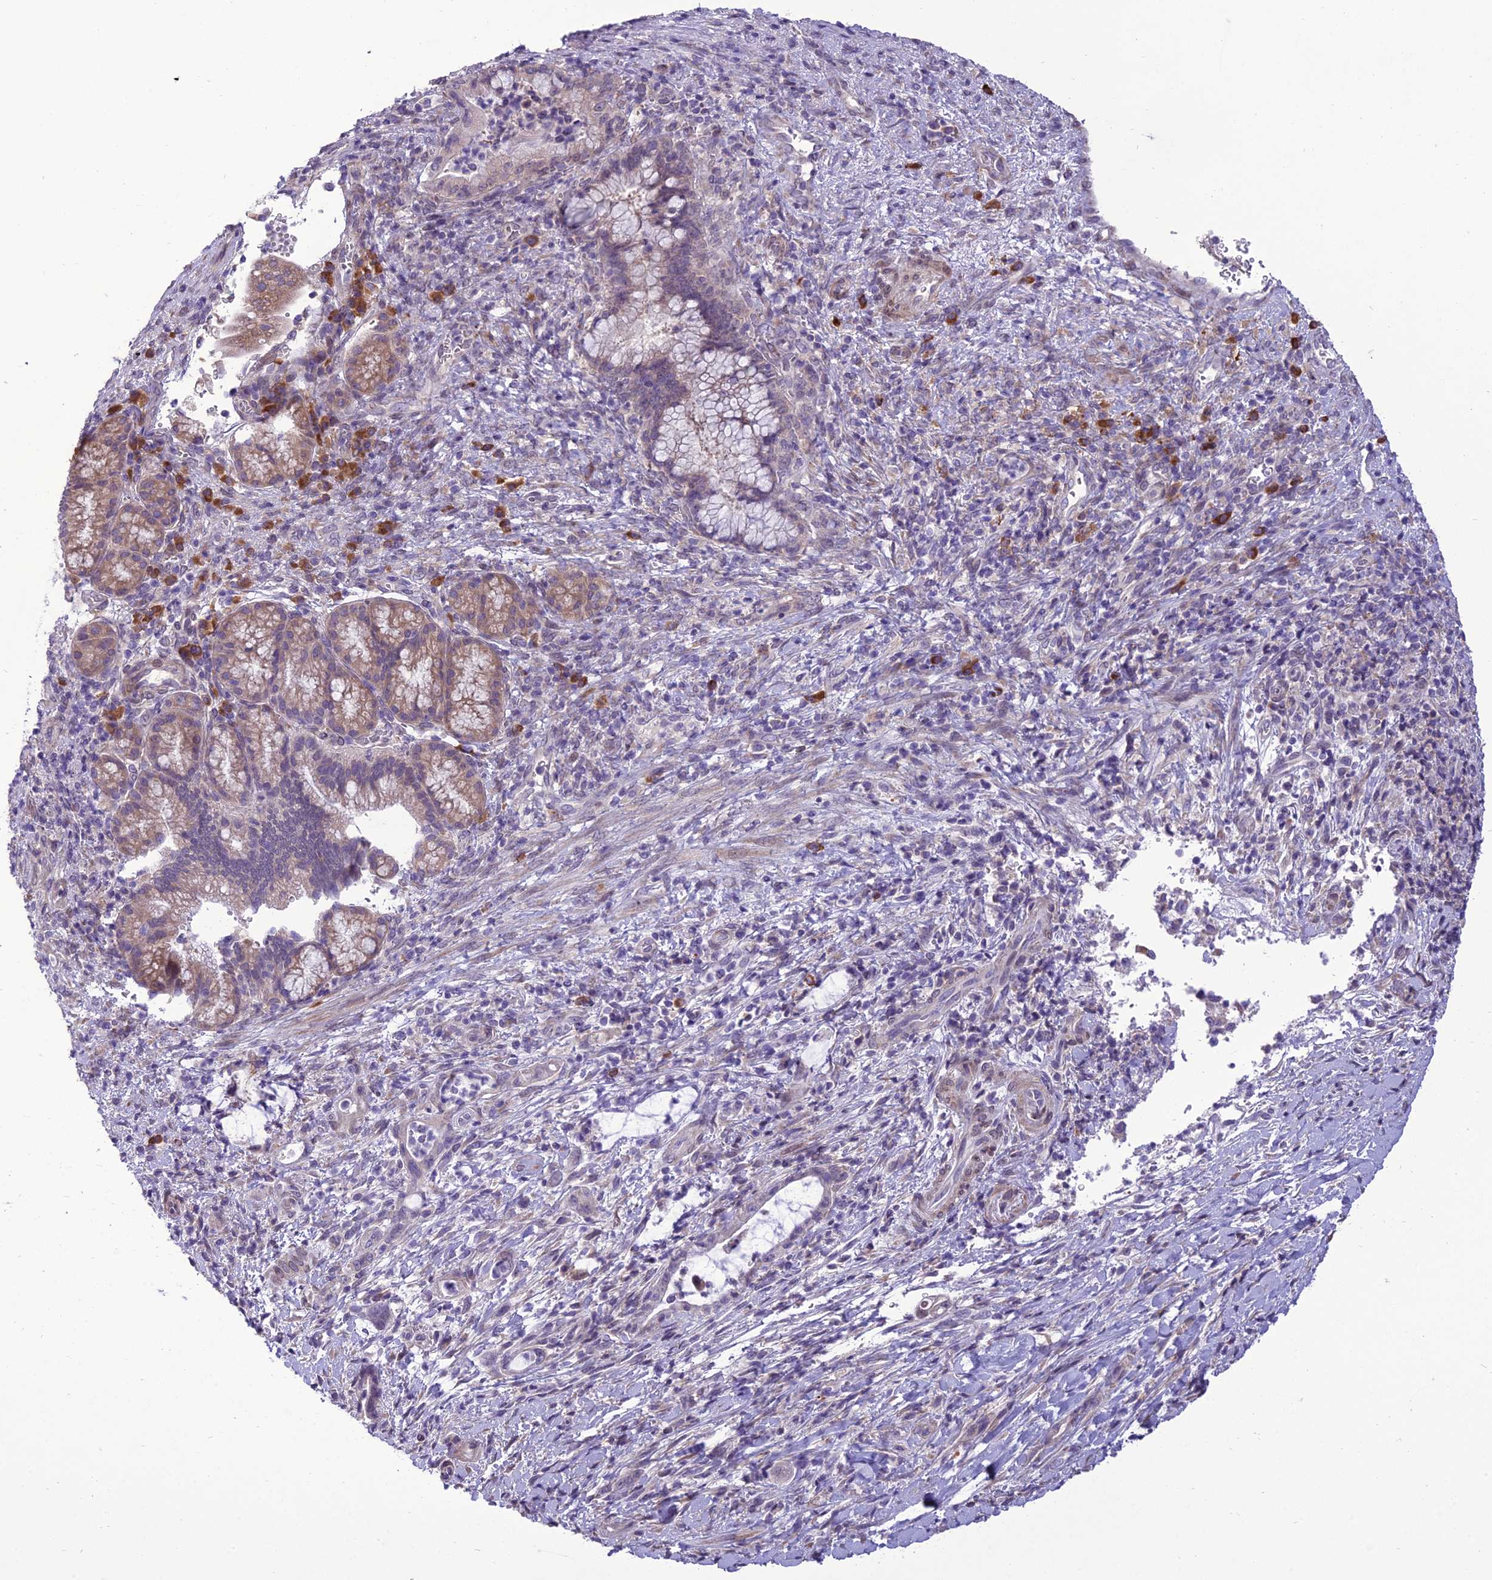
{"staining": {"intensity": "moderate", "quantity": "25%-75%", "location": "cytoplasmic/membranous"}, "tissue": "pancreatic cancer", "cell_type": "Tumor cells", "image_type": "cancer", "snomed": [{"axis": "morphology", "description": "Normal tissue, NOS"}, {"axis": "morphology", "description": "Adenocarcinoma, NOS"}, {"axis": "topography", "description": "Pancreas"}], "caption": "A micrograph of human pancreatic cancer stained for a protein exhibits moderate cytoplasmic/membranous brown staining in tumor cells.", "gene": "NEURL2", "patient": {"sex": "female", "age": 55}}